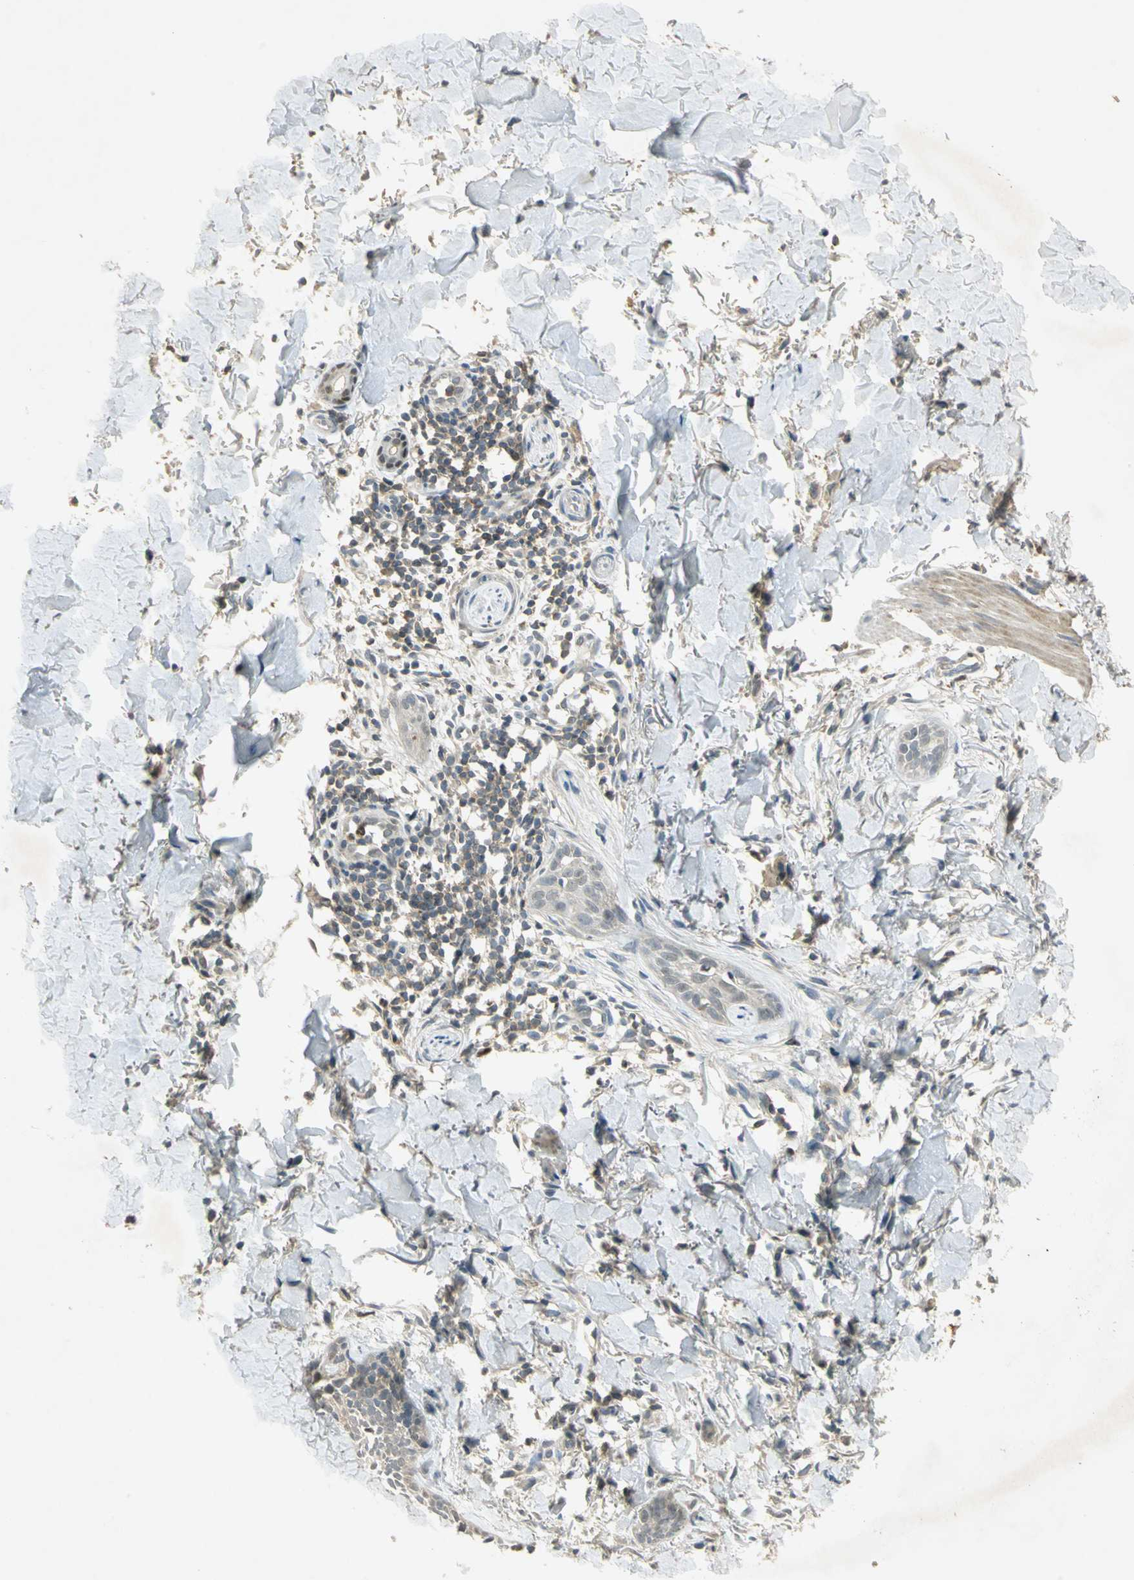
{"staining": {"intensity": "weak", "quantity": "<25%", "location": "nuclear"}, "tissue": "skin cancer", "cell_type": "Tumor cells", "image_type": "cancer", "snomed": [{"axis": "morphology", "description": "Normal tissue, NOS"}, {"axis": "morphology", "description": "Basal cell carcinoma"}, {"axis": "topography", "description": "Skin"}], "caption": "Protein analysis of basal cell carcinoma (skin) demonstrates no significant staining in tumor cells.", "gene": "BIRC2", "patient": {"sex": "male", "age": 71}}